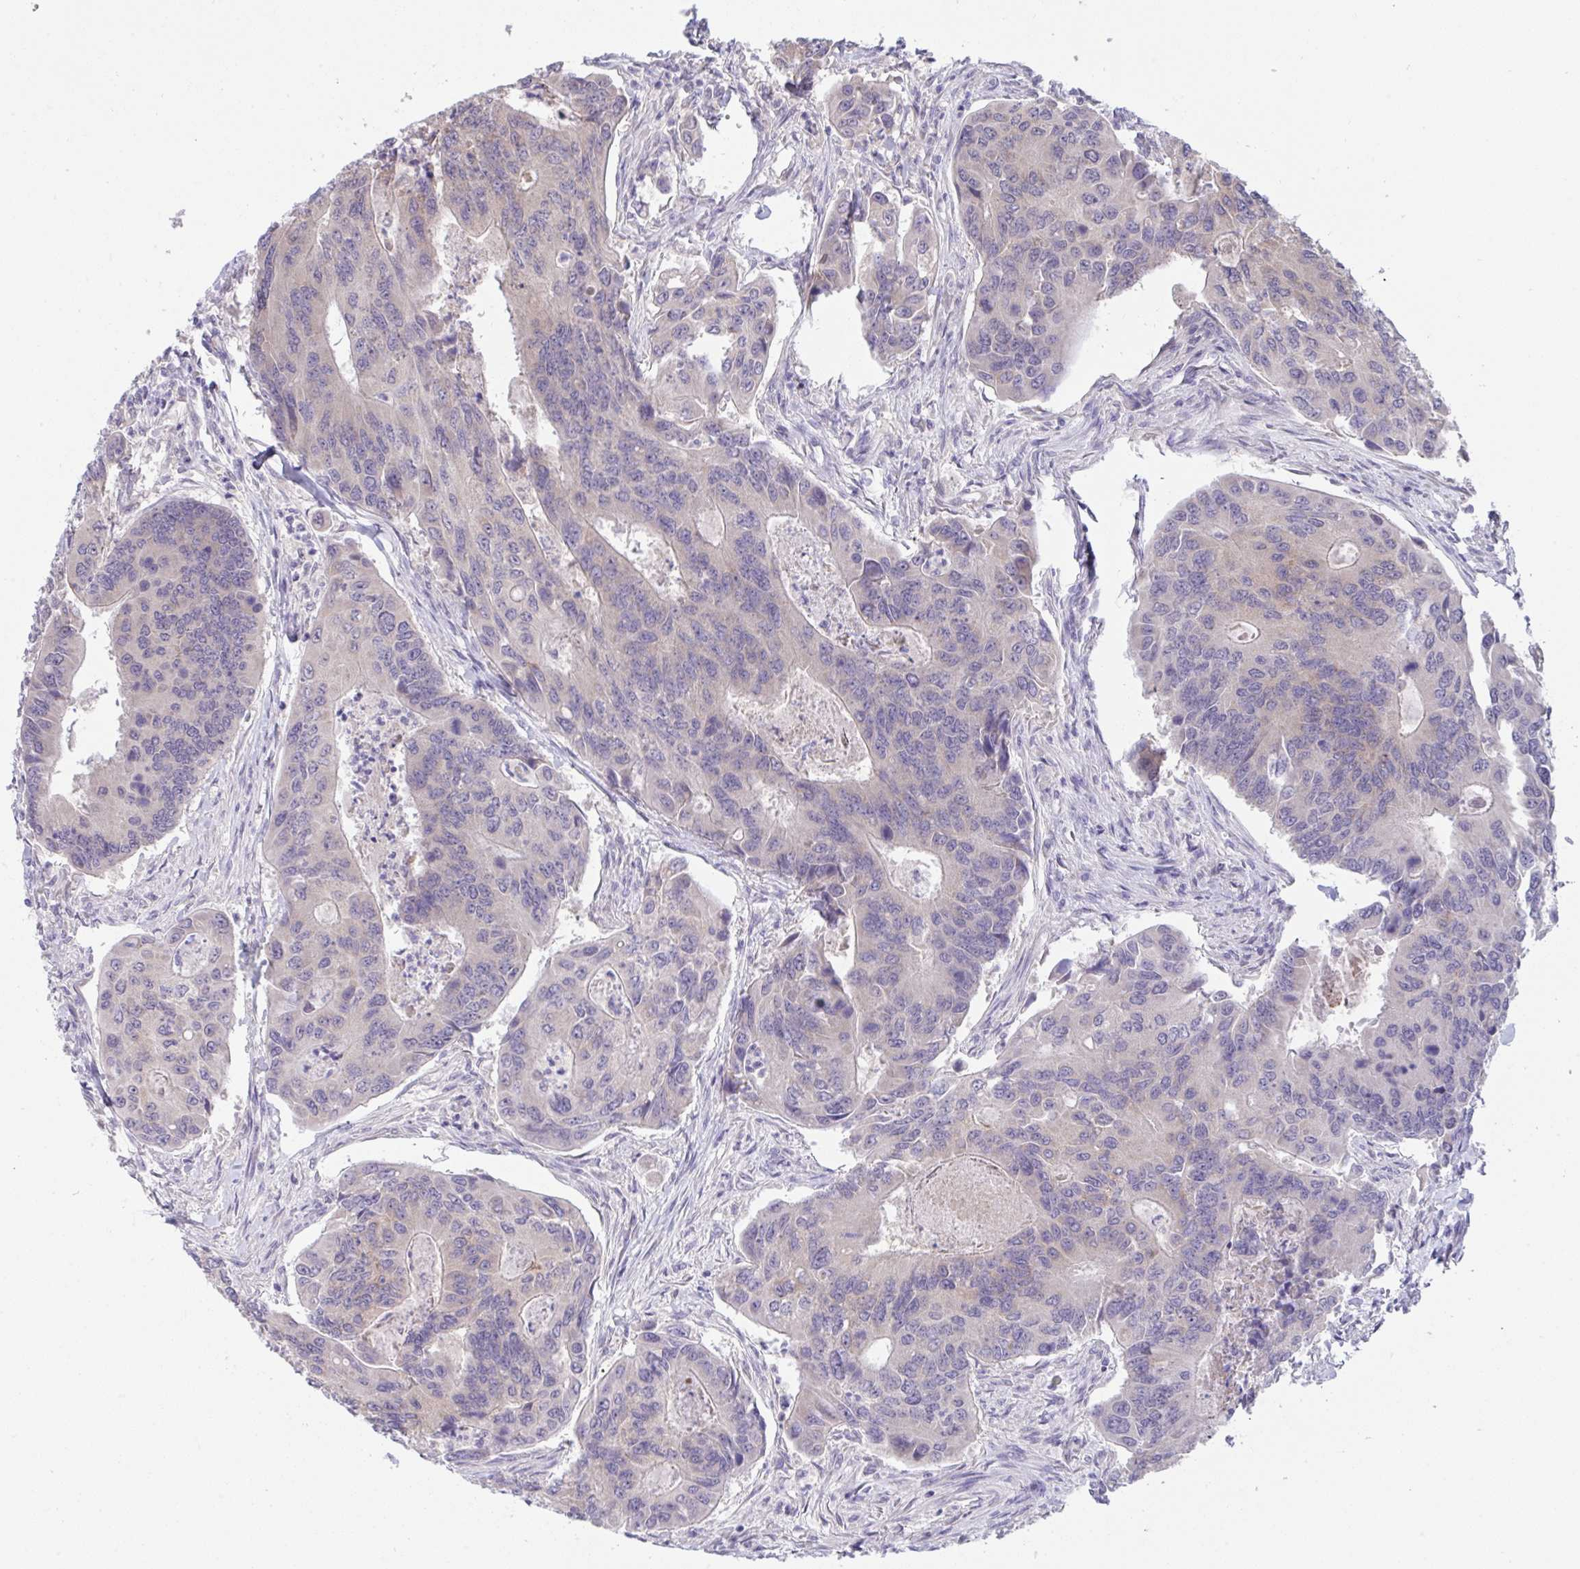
{"staining": {"intensity": "negative", "quantity": "none", "location": "none"}, "tissue": "colorectal cancer", "cell_type": "Tumor cells", "image_type": "cancer", "snomed": [{"axis": "morphology", "description": "Adenocarcinoma, NOS"}, {"axis": "topography", "description": "Colon"}], "caption": "Immunohistochemical staining of human colorectal adenocarcinoma shows no significant positivity in tumor cells.", "gene": "TMEM41A", "patient": {"sex": "female", "age": 67}}